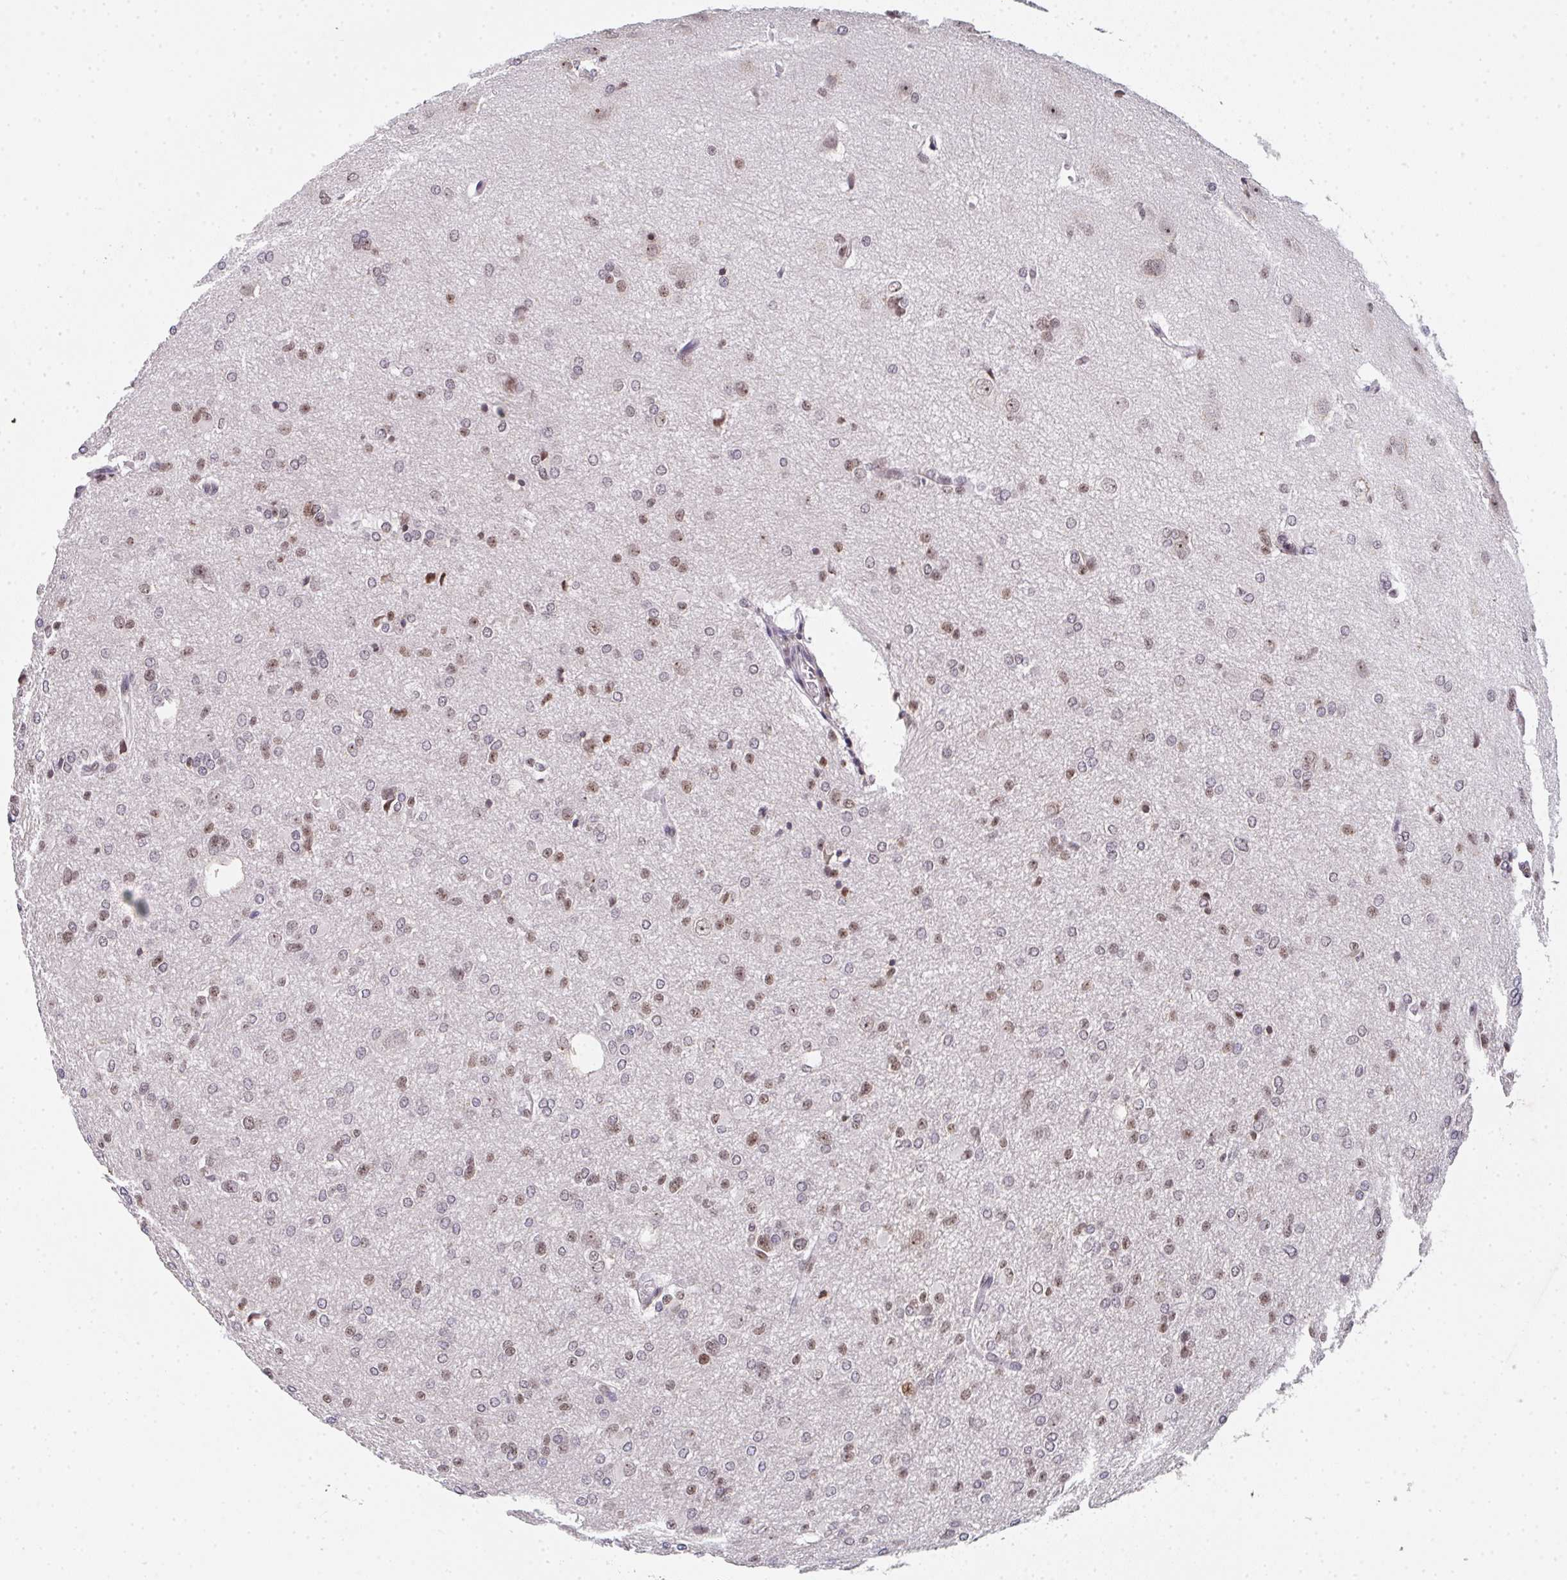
{"staining": {"intensity": "weak", "quantity": ">75%", "location": "nuclear"}, "tissue": "glioma", "cell_type": "Tumor cells", "image_type": "cancer", "snomed": [{"axis": "morphology", "description": "Glioma, malignant, Low grade"}, {"axis": "topography", "description": "Brain"}], "caption": "High-power microscopy captured an immunohistochemistry (IHC) image of low-grade glioma (malignant), revealing weak nuclear staining in approximately >75% of tumor cells.", "gene": "DKC1", "patient": {"sex": "male", "age": 26}}